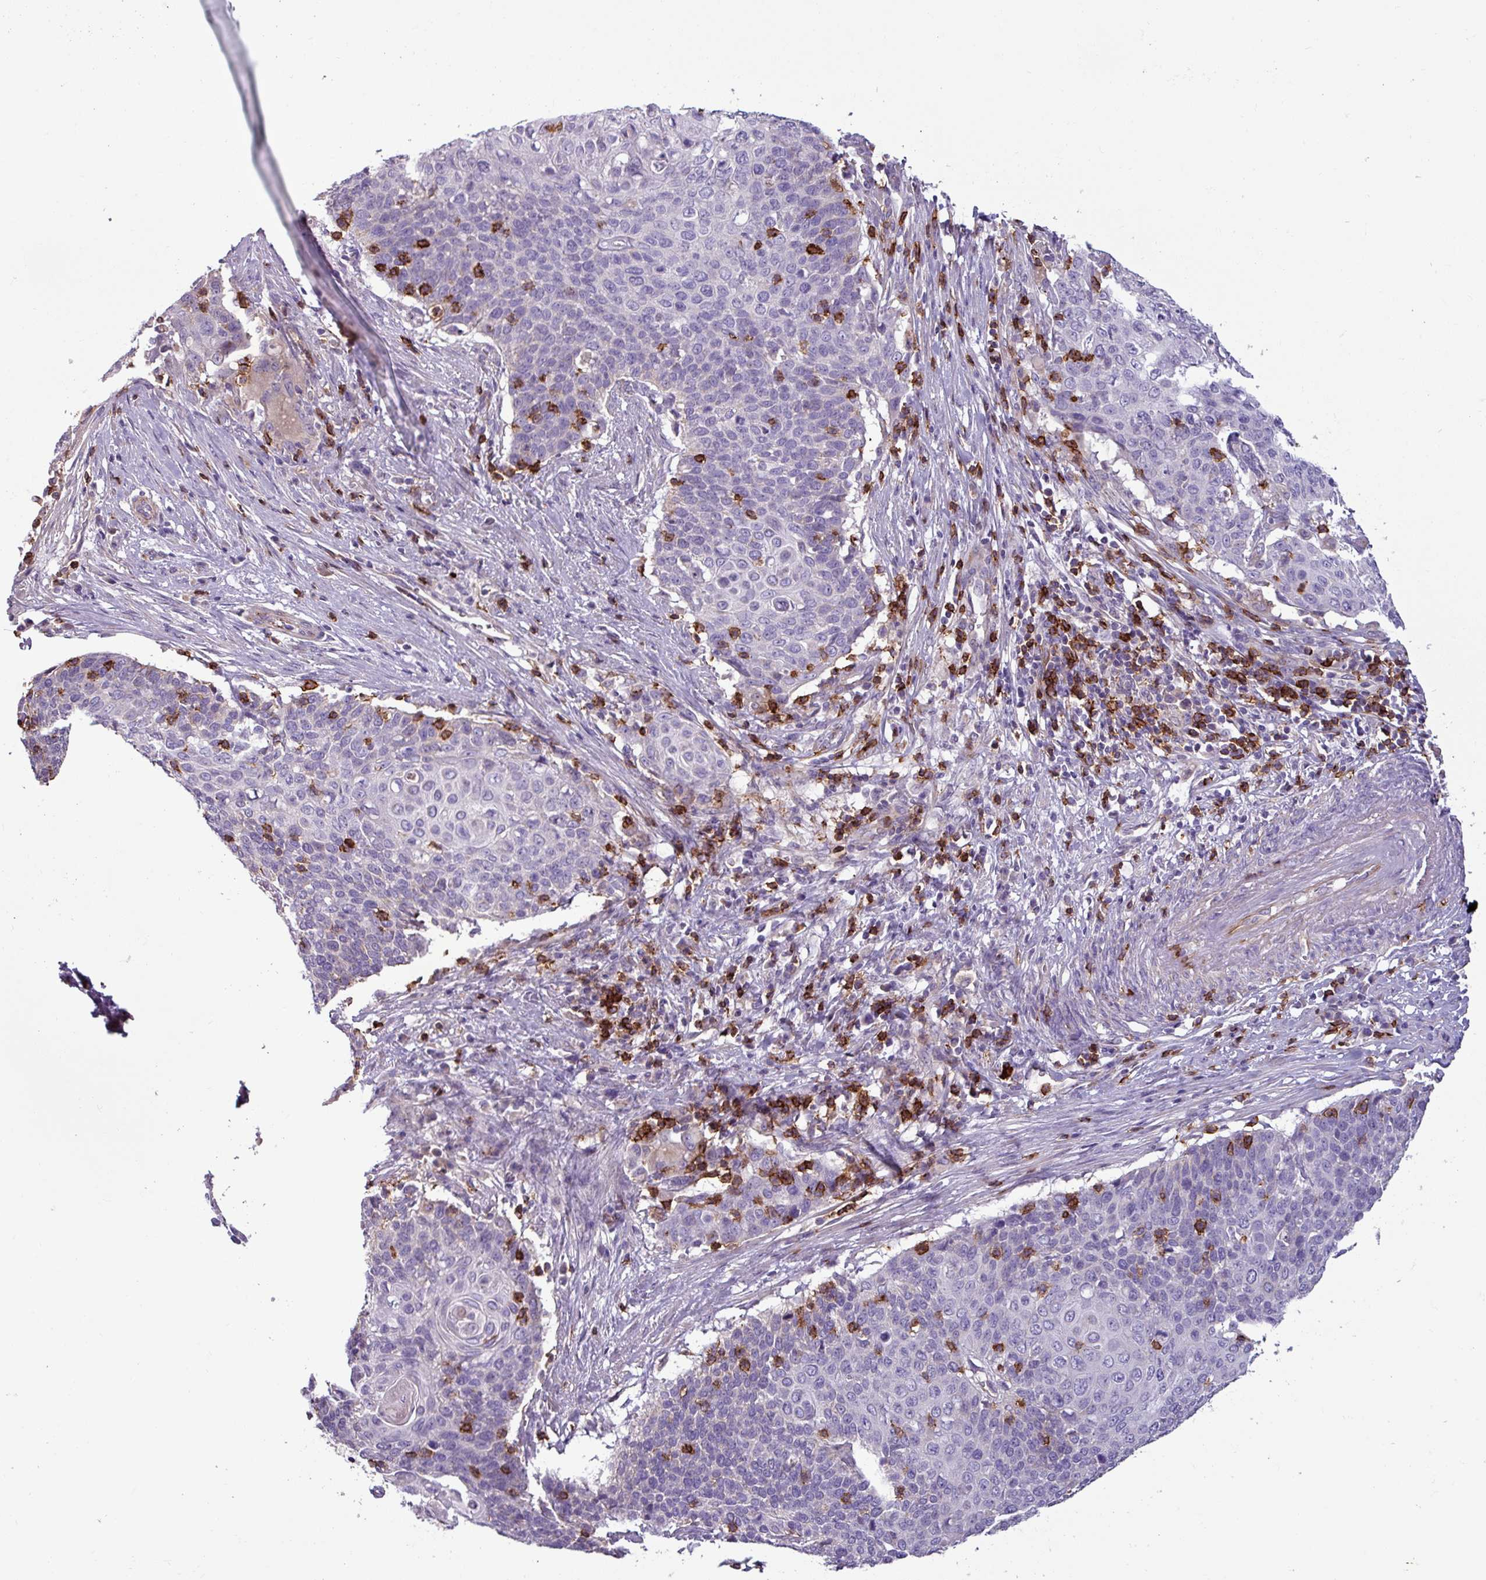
{"staining": {"intensity": "negative", "quantity": "none", "location": "none"}, "tissue": "cervical cancer", "cell_type": "Tumor cells", "image_type": "cancer", "snomed": [{"axis": "morphology", "description": "Squamous cell carcinoma, NOS"}, {"axis": "topography", "description": "Cervix"}], "caption": "Squamous cell carcinoma (cervical) was stained to show a protein in brown. There is no significant staining in tumor cells.", "gene": "CD8A", "patient": {"sex": "female", "age": 39}}